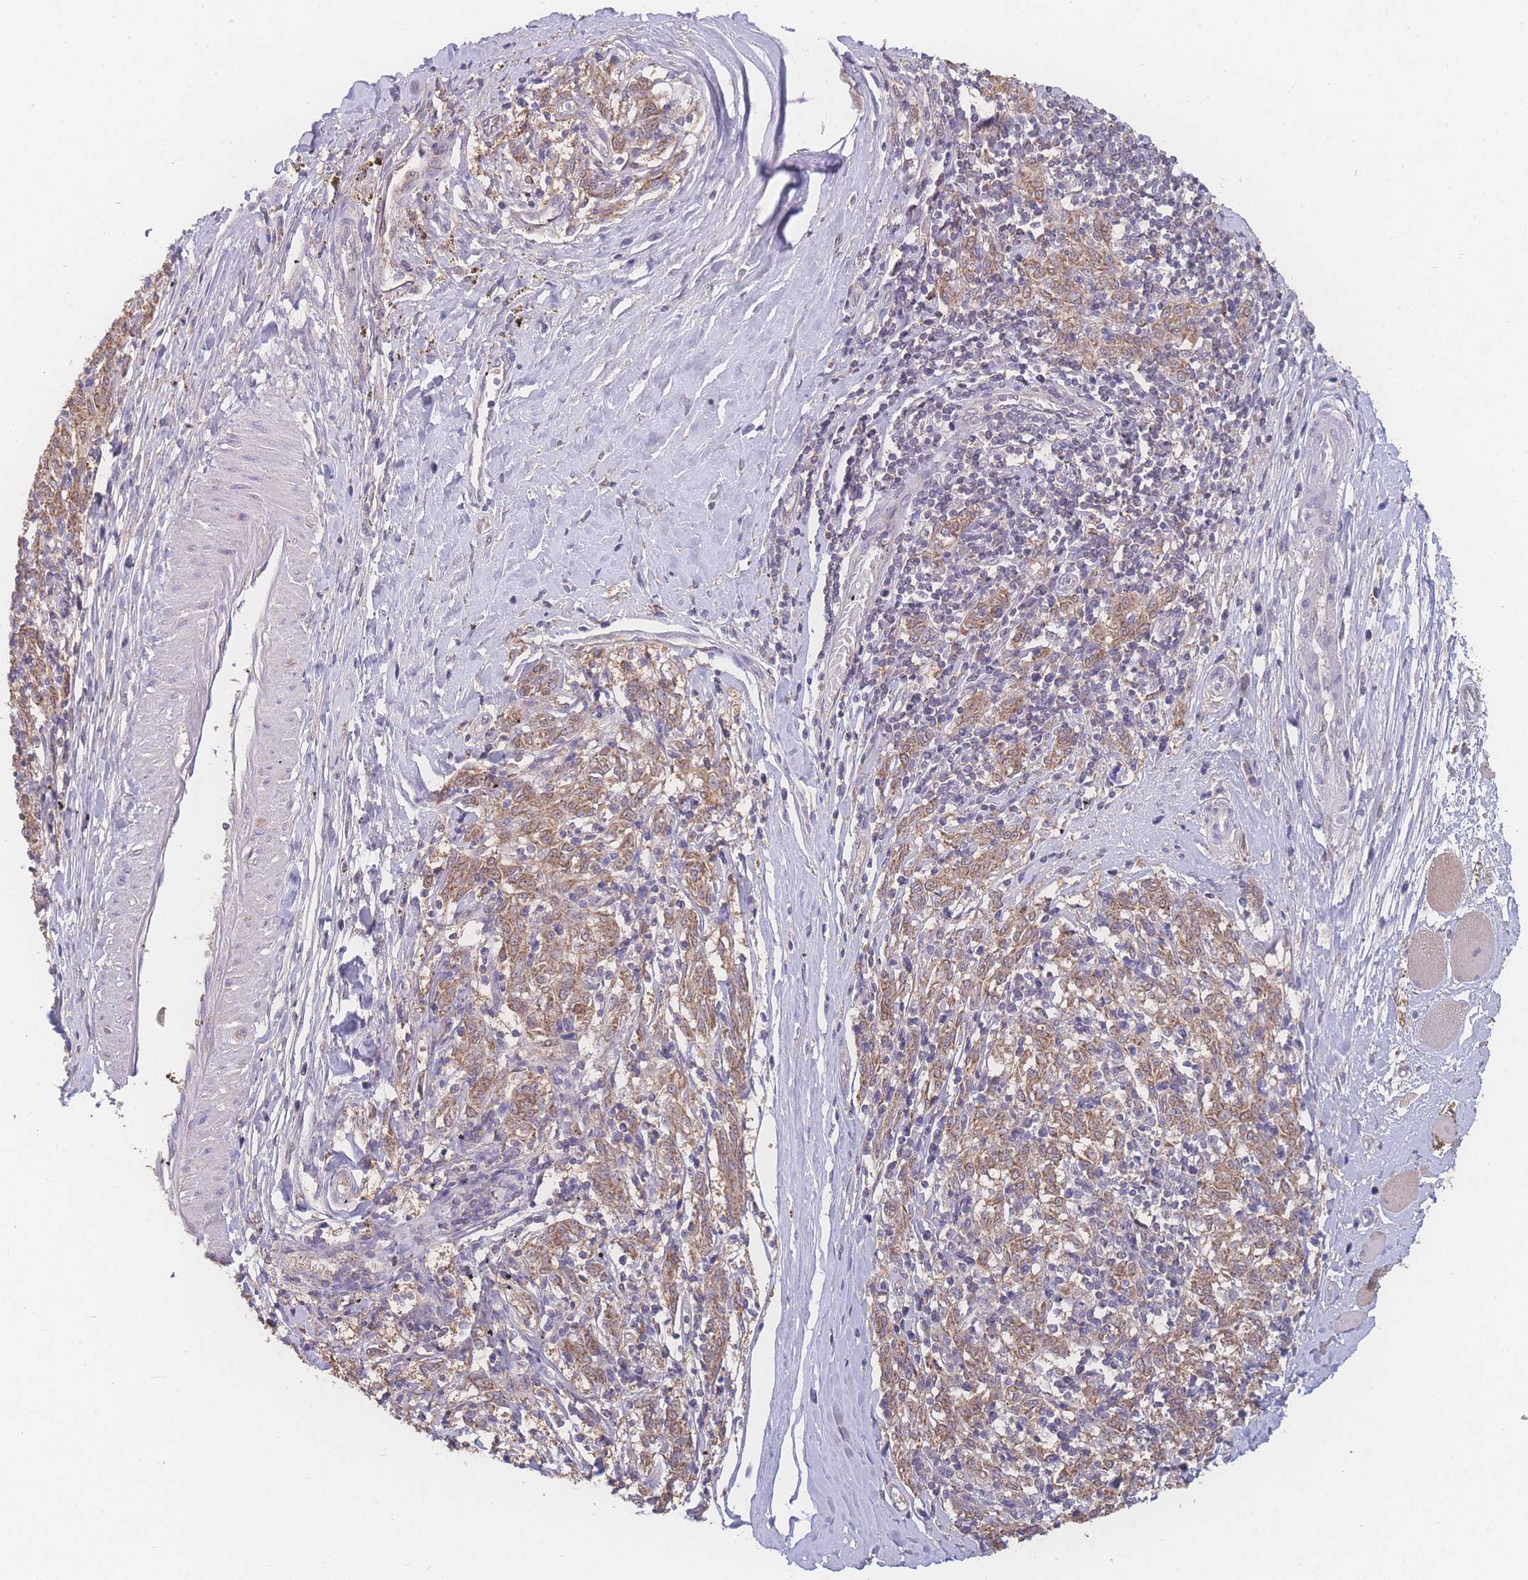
{"staining": {"intensity": "moderate", "quantity": ">75%", "location": "cytoplasmic/membranous"}, "tissue": "melanoma", "cell_type": "Tumor cells", "image_type": "cancer", "snomed": [{"axis": "morphology", "description": "Malignant melanoma, NOS"}, {"axis": "topography", "description": "Skin"}], "caption": "High-power microscopy captured an immunohistochemistry (IHC) photomicrograph of malignant melanoma, revealing moderate cytoplasmic/membranous expression in about >75% of tumor cells.", "gene": "GIPR", "patient": {"sex": "female", "age": 72}}